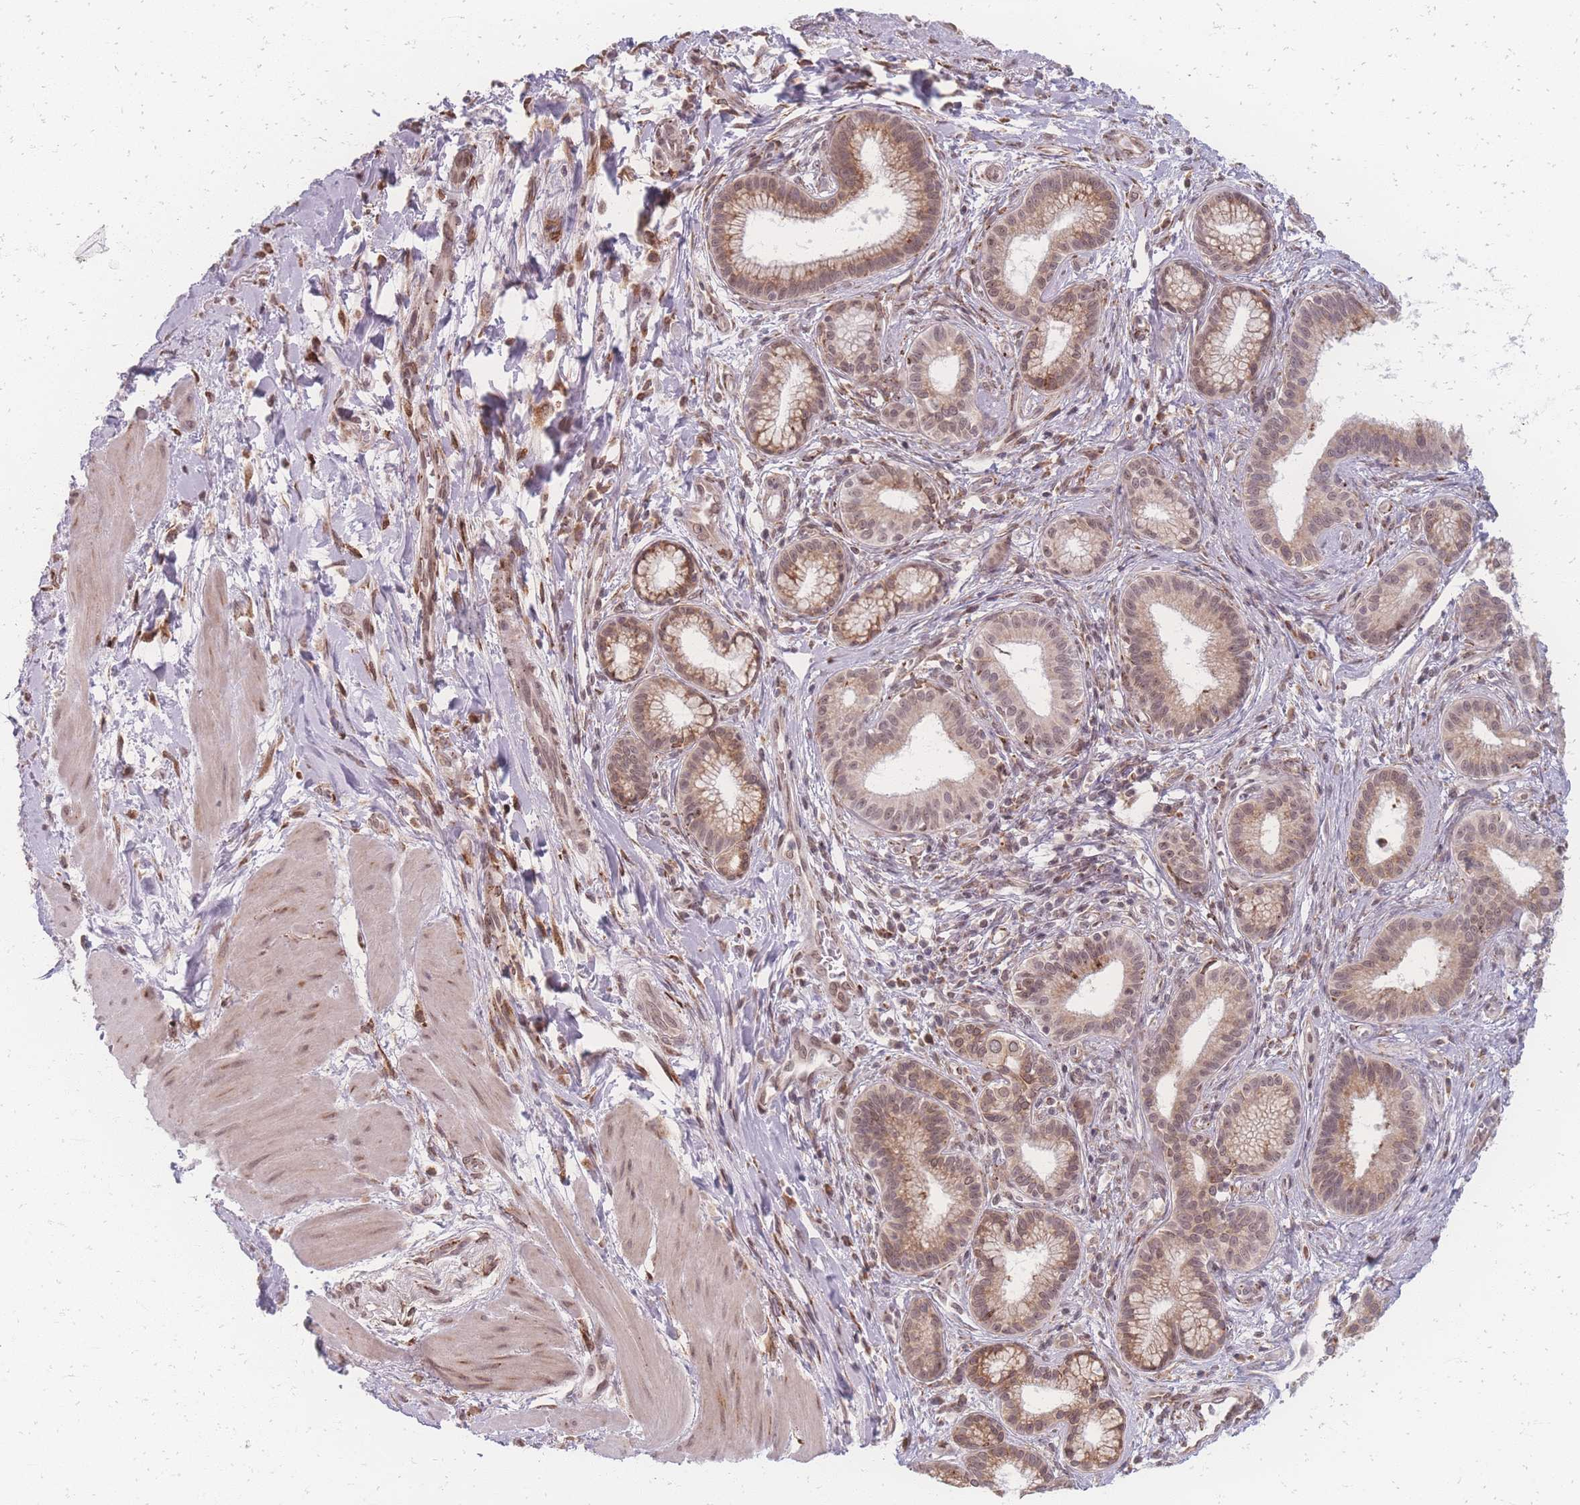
{"staining": {"intensity": "moderate", "quantity": ">75%", "location": "cytoplasmic/membranous,nuclear"}, "tissue": "pancreatic cancer", "cell_type": "Tumor cells", "image_type": "cancer", "snomed": [{"axis": "morphology", "description": "Adenocarcinoma, NOS"}, {"axis": "topography", "description": "Pancreas"}], "caption": "Tumor cells display medium levels of moderate cytoplasmic/membranous and nuclear expression in about >75% of cells in human adenocarcinoma (pancreatic).", "gene": "ZC3H13", "patient": {"sex": "male", "age": 72}}